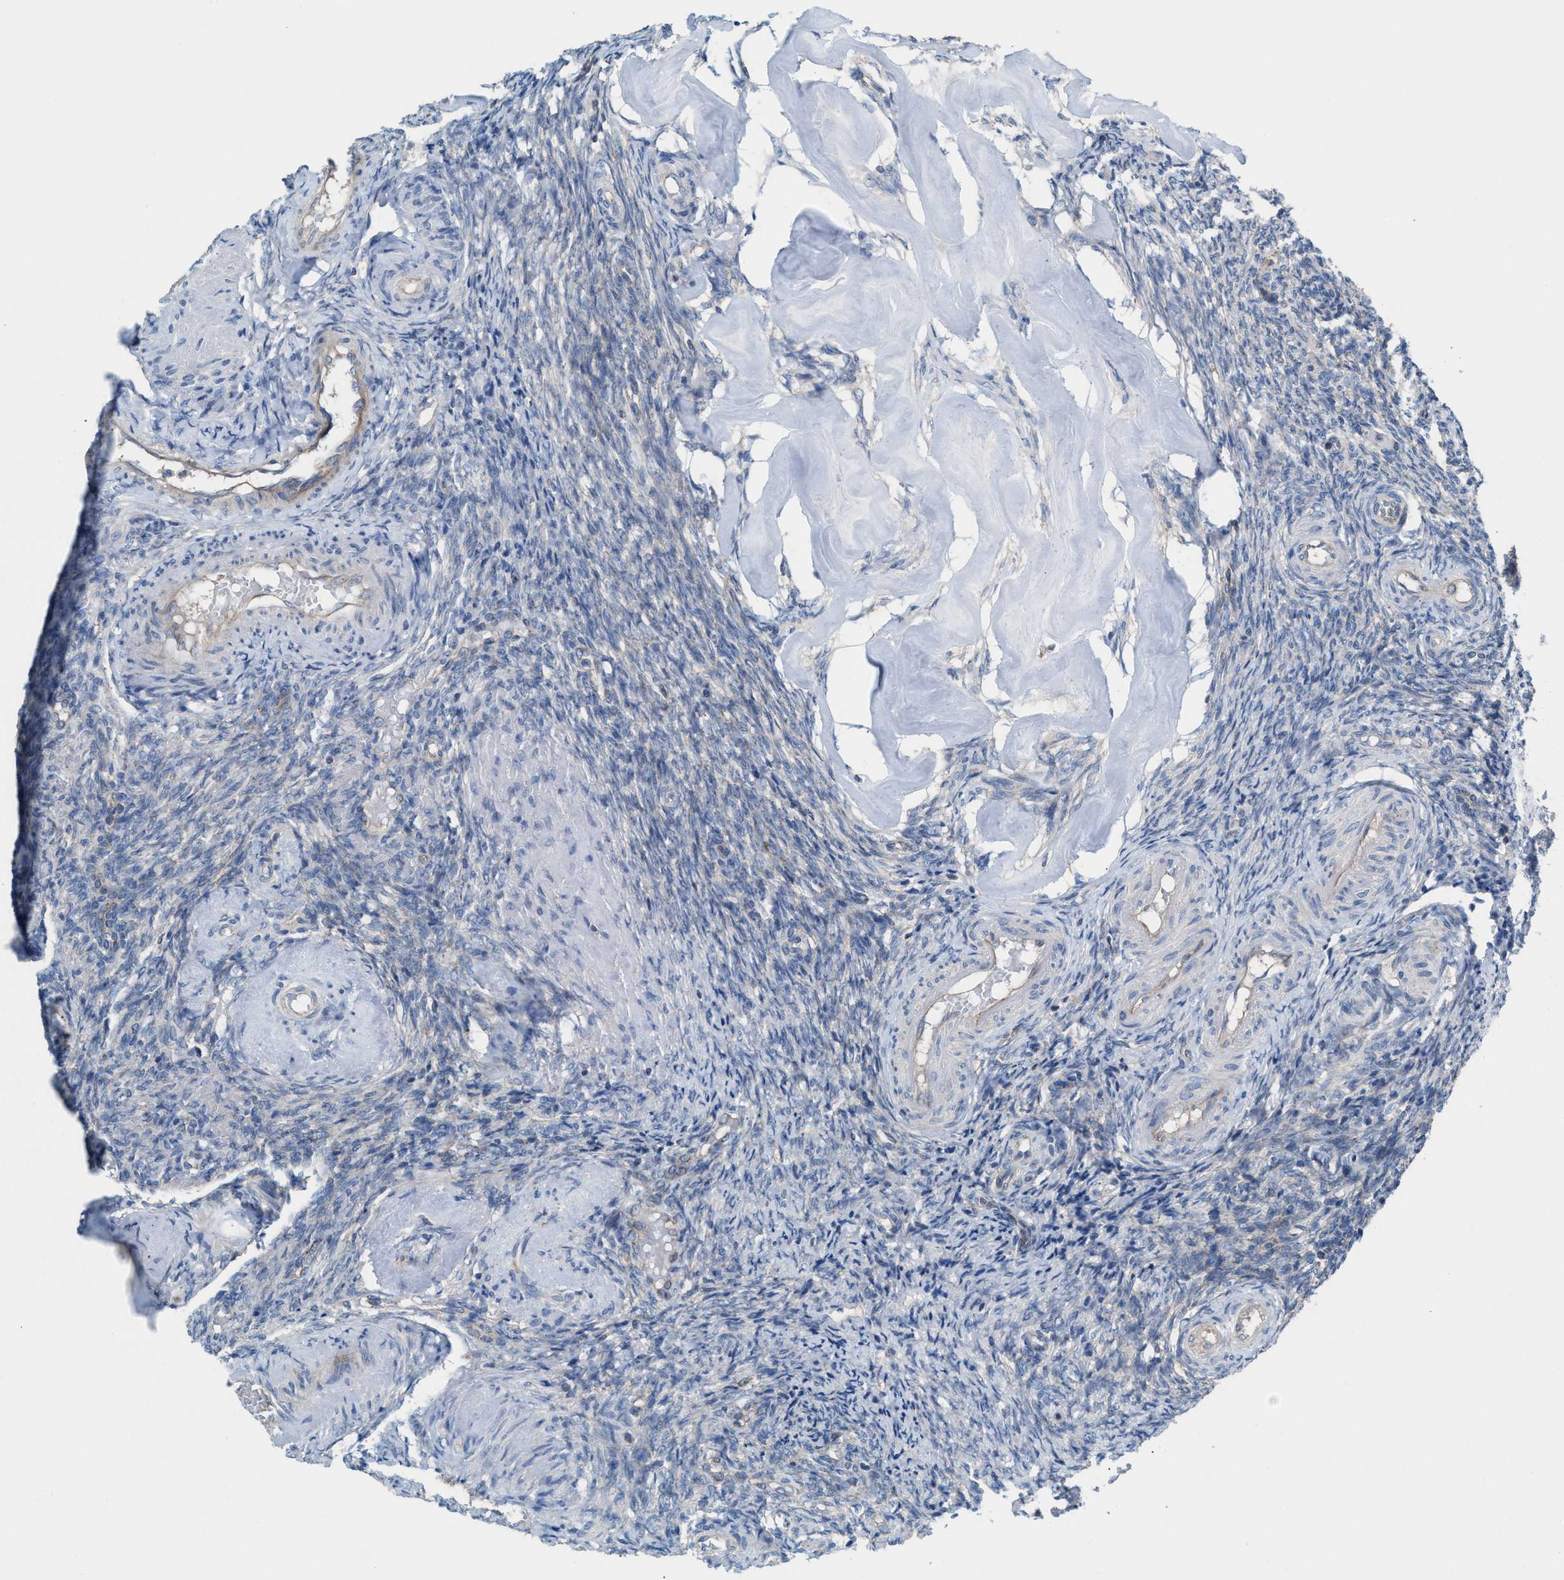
{"staining": {"intensity": "negative", "quantity": "none", "location": "none"}, "tissue": "ovary", "cell_type": "Ovarian stroma cells", "image_type": "normal", "snomed": [{"axis": "morphology", "description": "Normal tissue, NOS"}, {"axis": "topography", "description": "Ovary"}], "caption": "Immunohistochemistry histopathology image of unremarkable ovary: ovary stained with DAB (3,3'-diaminobenzidine) displays no significant protein staining in ovarian stroma cells.", "gene": "MRM1", "patient": {"sex": "female", "age": 41}}